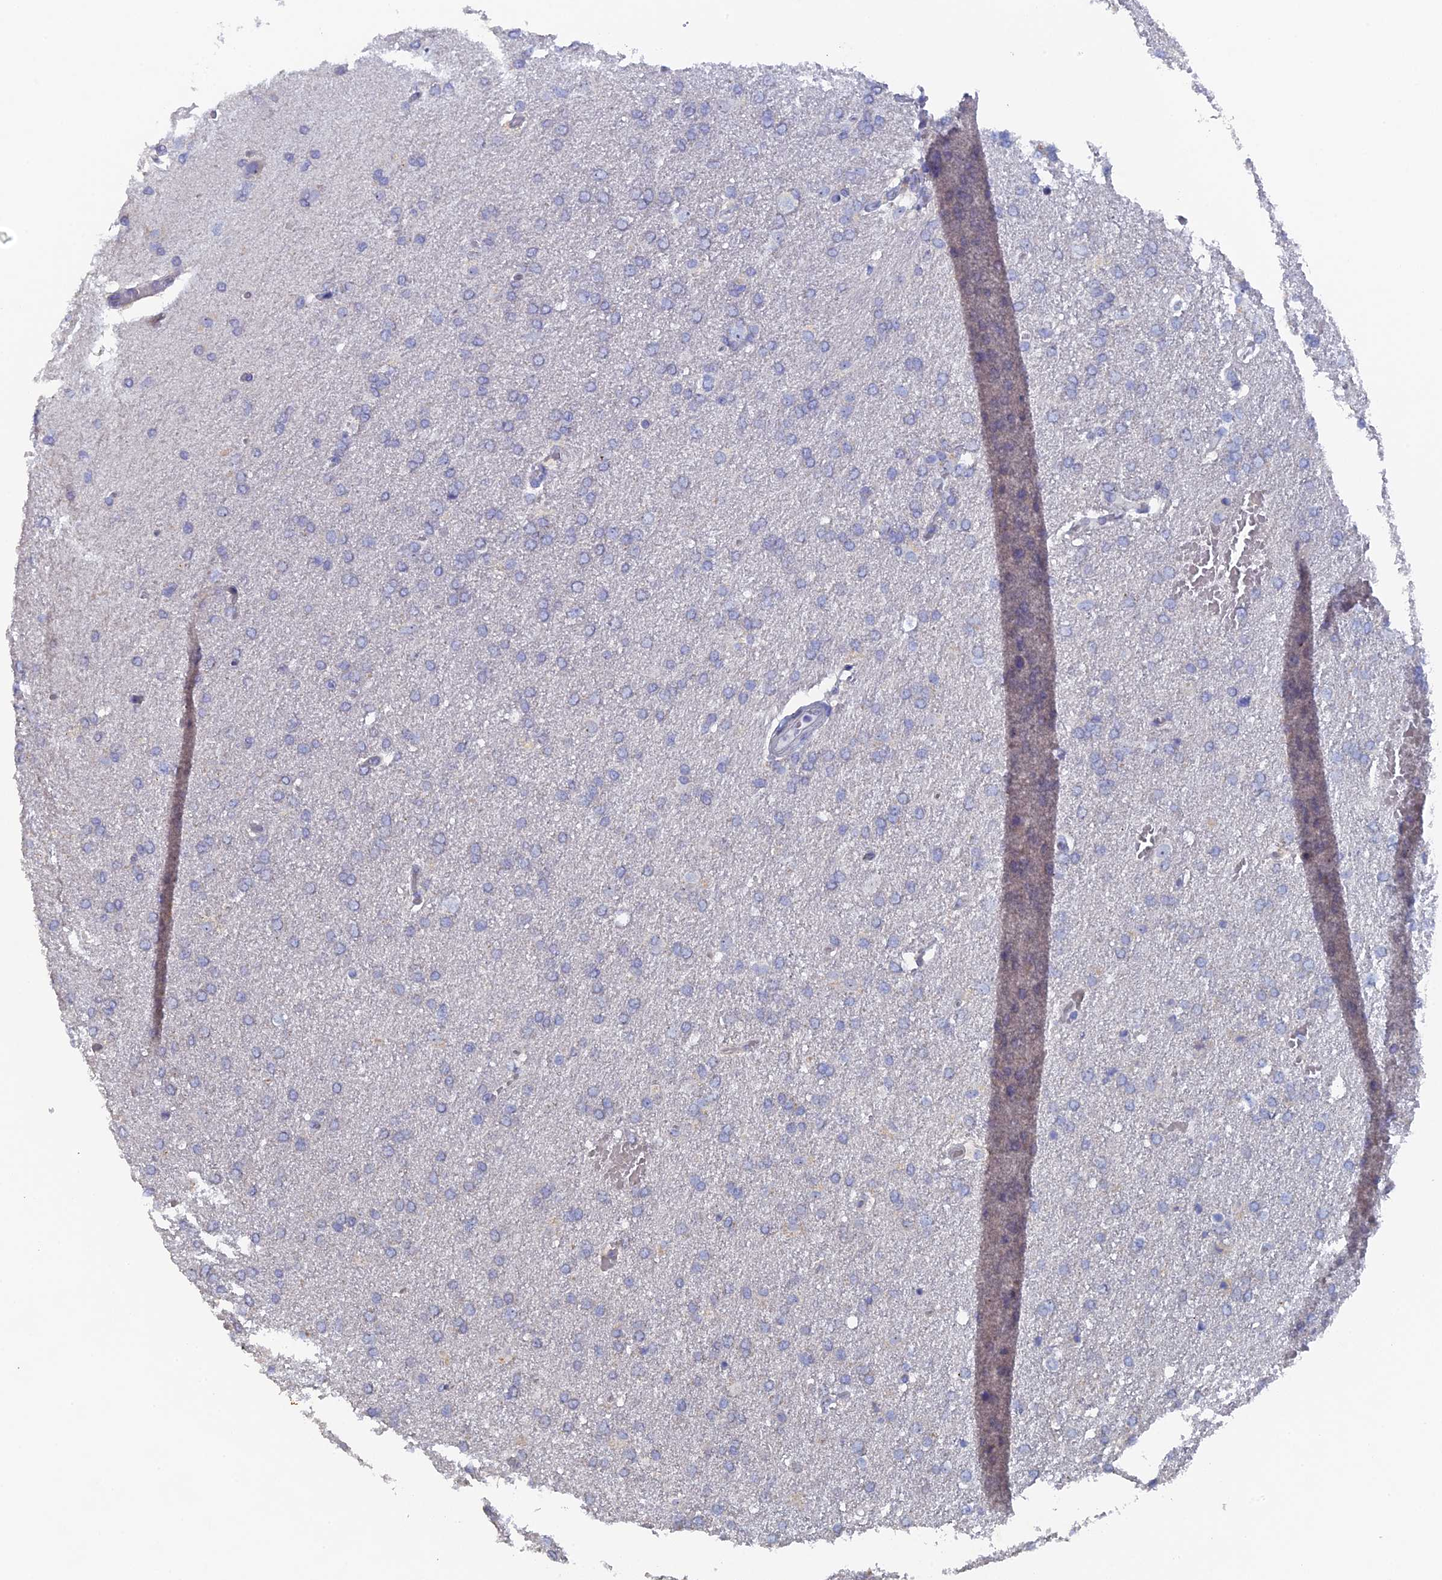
{"staining": {"intensity": "negative", "quantity": "none", "location": "none"}, "tissue": "glioma", "cell_type": "Tumor cells", "image_type": "cancer", "snomed": [{"axis": "morphology", "description": "Glioma, malignant, High grade"}, {"axis": "topography", "description": "Brain"}], "caption": "Tumor cells show no significant positivity in high-grade glioma (malignant). Brightfield microscopy of IHC stained with DAB (brown) and hematoxylin (blue), captured at high magnification.", "gene": "SRFBP1", "patient": {"sex": "male", "age": 72}}